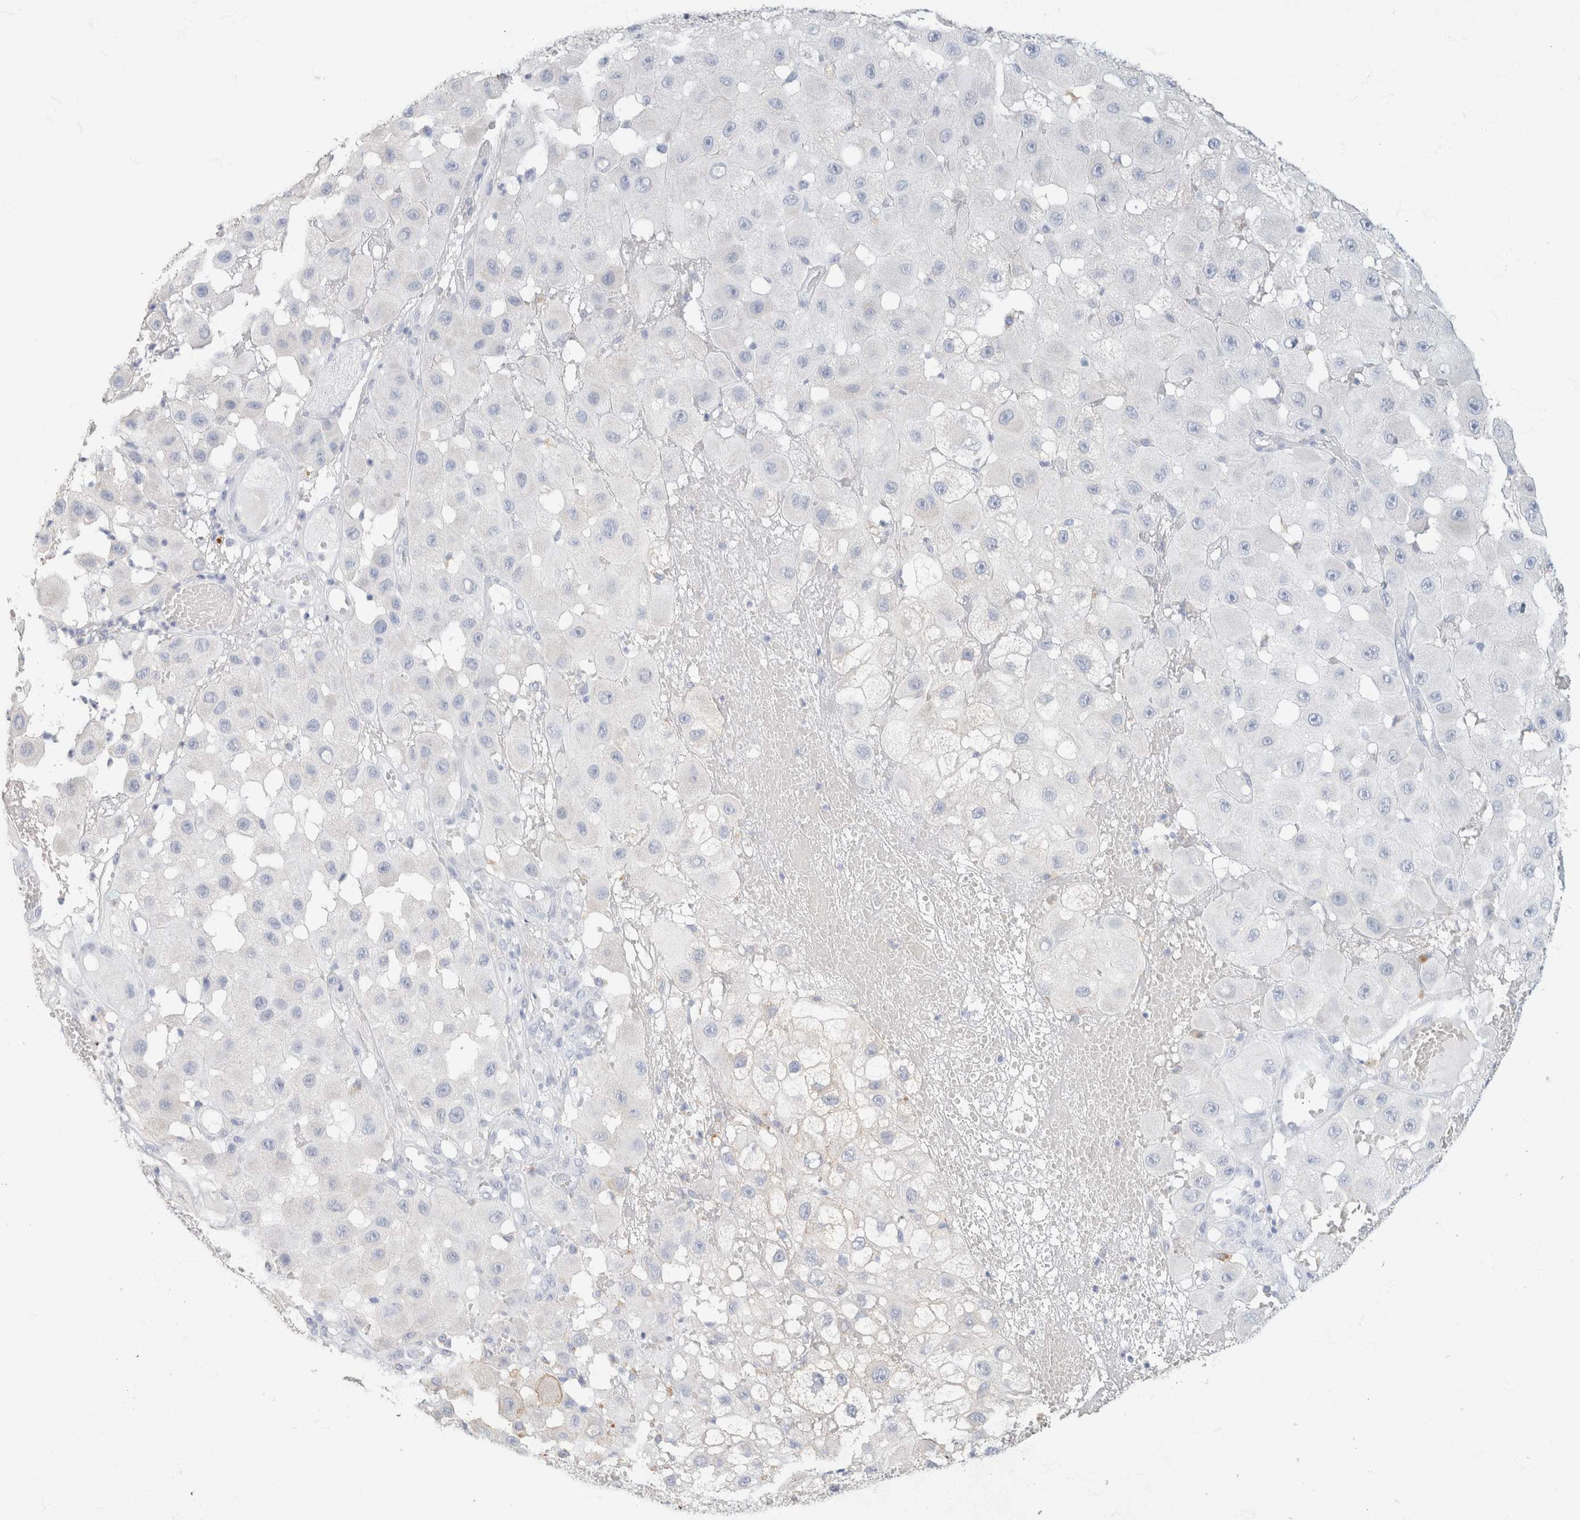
{"staining": {"intensity": "negative", "quantity": "none", "location": "none"}, "tissue": "melanoma", "cell_type": "Tumor cells", "image_type": "cancer", "snomed": [{"axis": "morphology", "description": "Malignant melanoma, NOS"}, {"axis": "topography", "description": "Skin"}], "caption": "Immunohistochemistry of human malignant melanoma displays no positivity in tumor cells.", "gene": "CA12", "patient": {"sex": "female", "age": 81}}